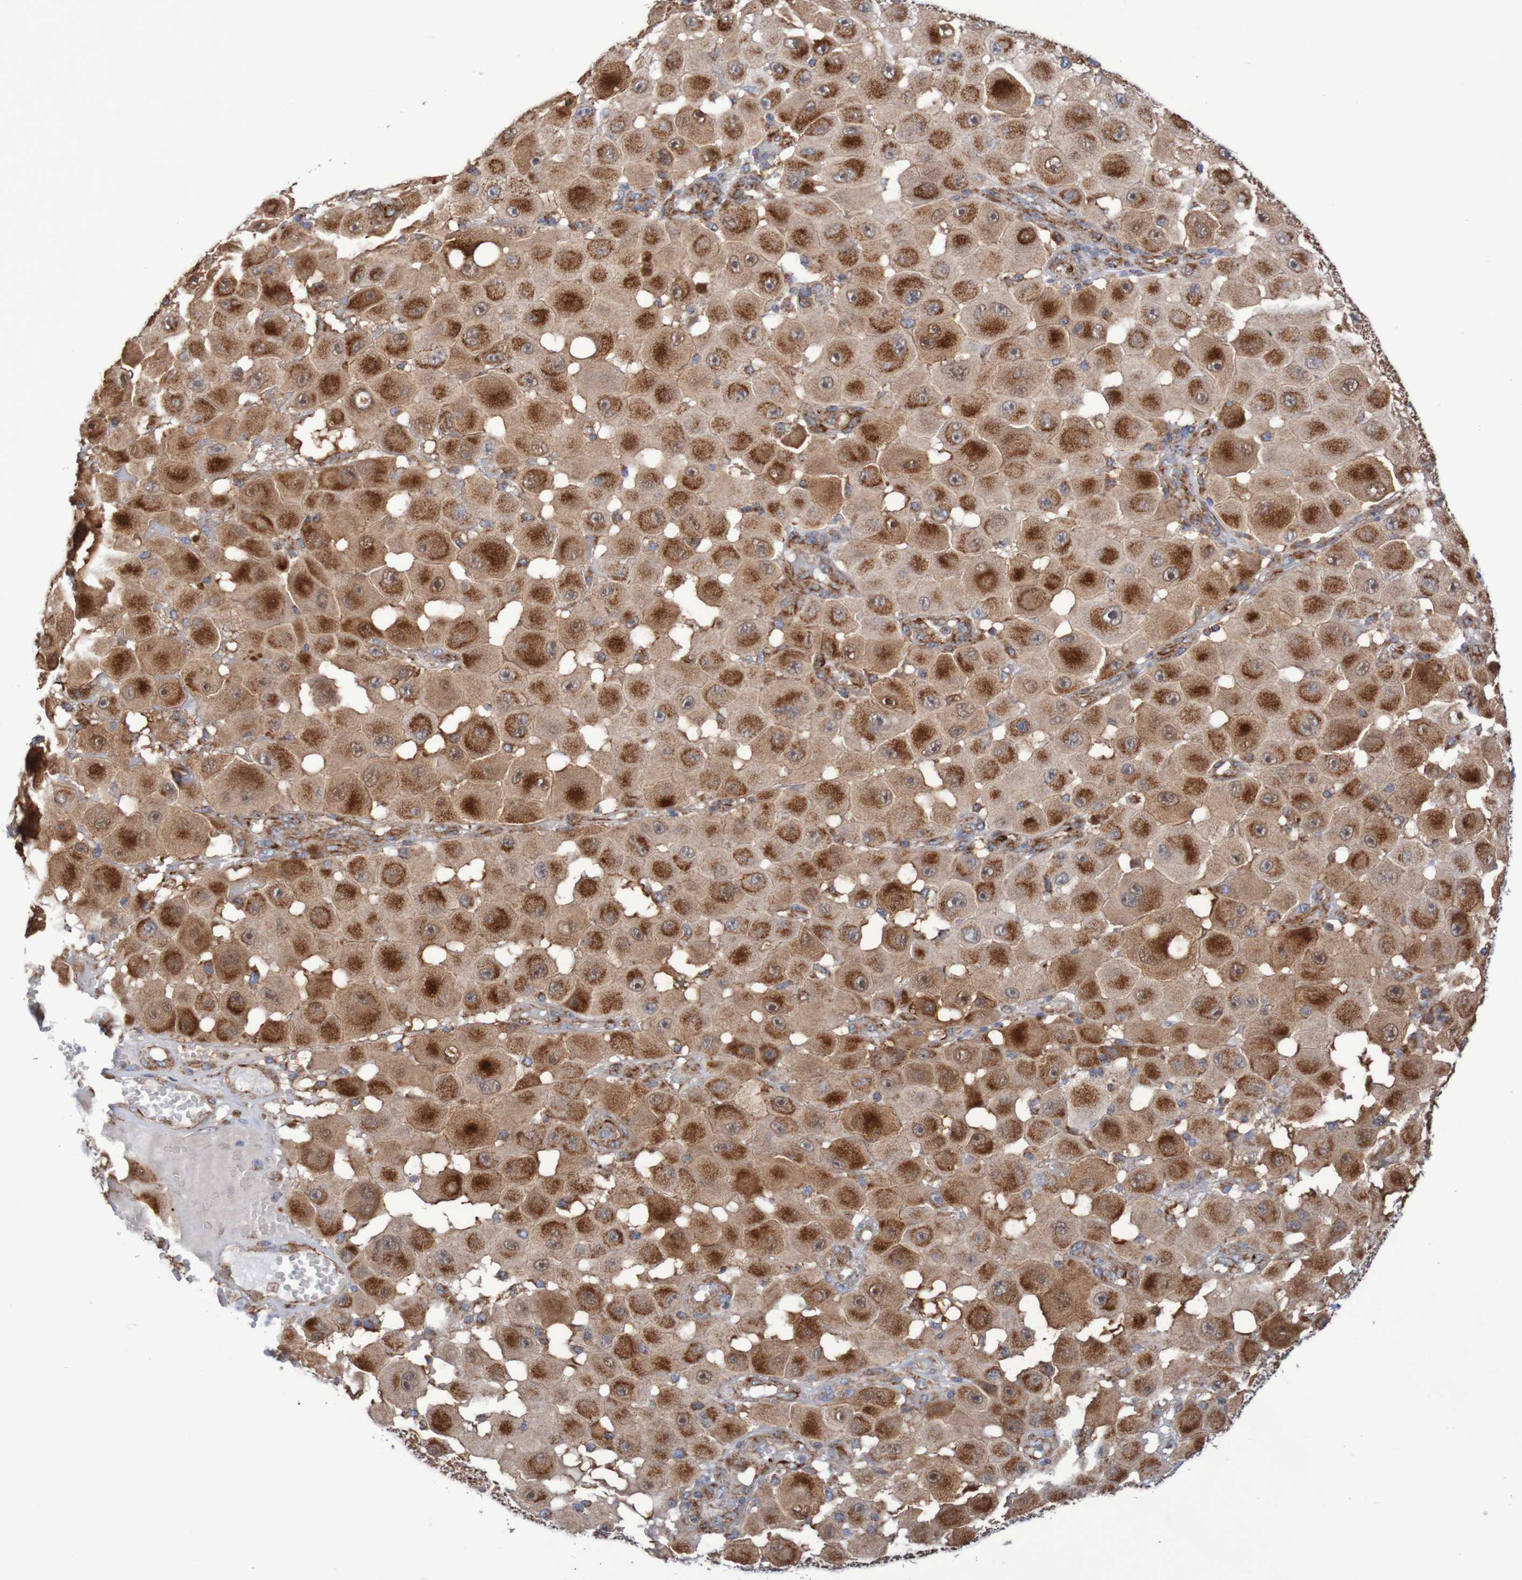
{"staining": {"intensity": "strong", "quantity": ">75%", "location": "cytoplasmic/membranous"}, "tissue": "melanoma", "cell_type": "Tumor cells", "image_type": "cancer", "snomed": [{"axis": "morphology", "description": "Malignant melanoma, NOS"}, {"axis": "topography", "description": "Skin"}], "caption": "Immunohistochemical staining of melanoma exhibits high levels of strong cytoplasmic/membranous staining in about >75% of tumor cells.", "gene": "MMEL1", "patient": {"sex": "female", "age": 81}}